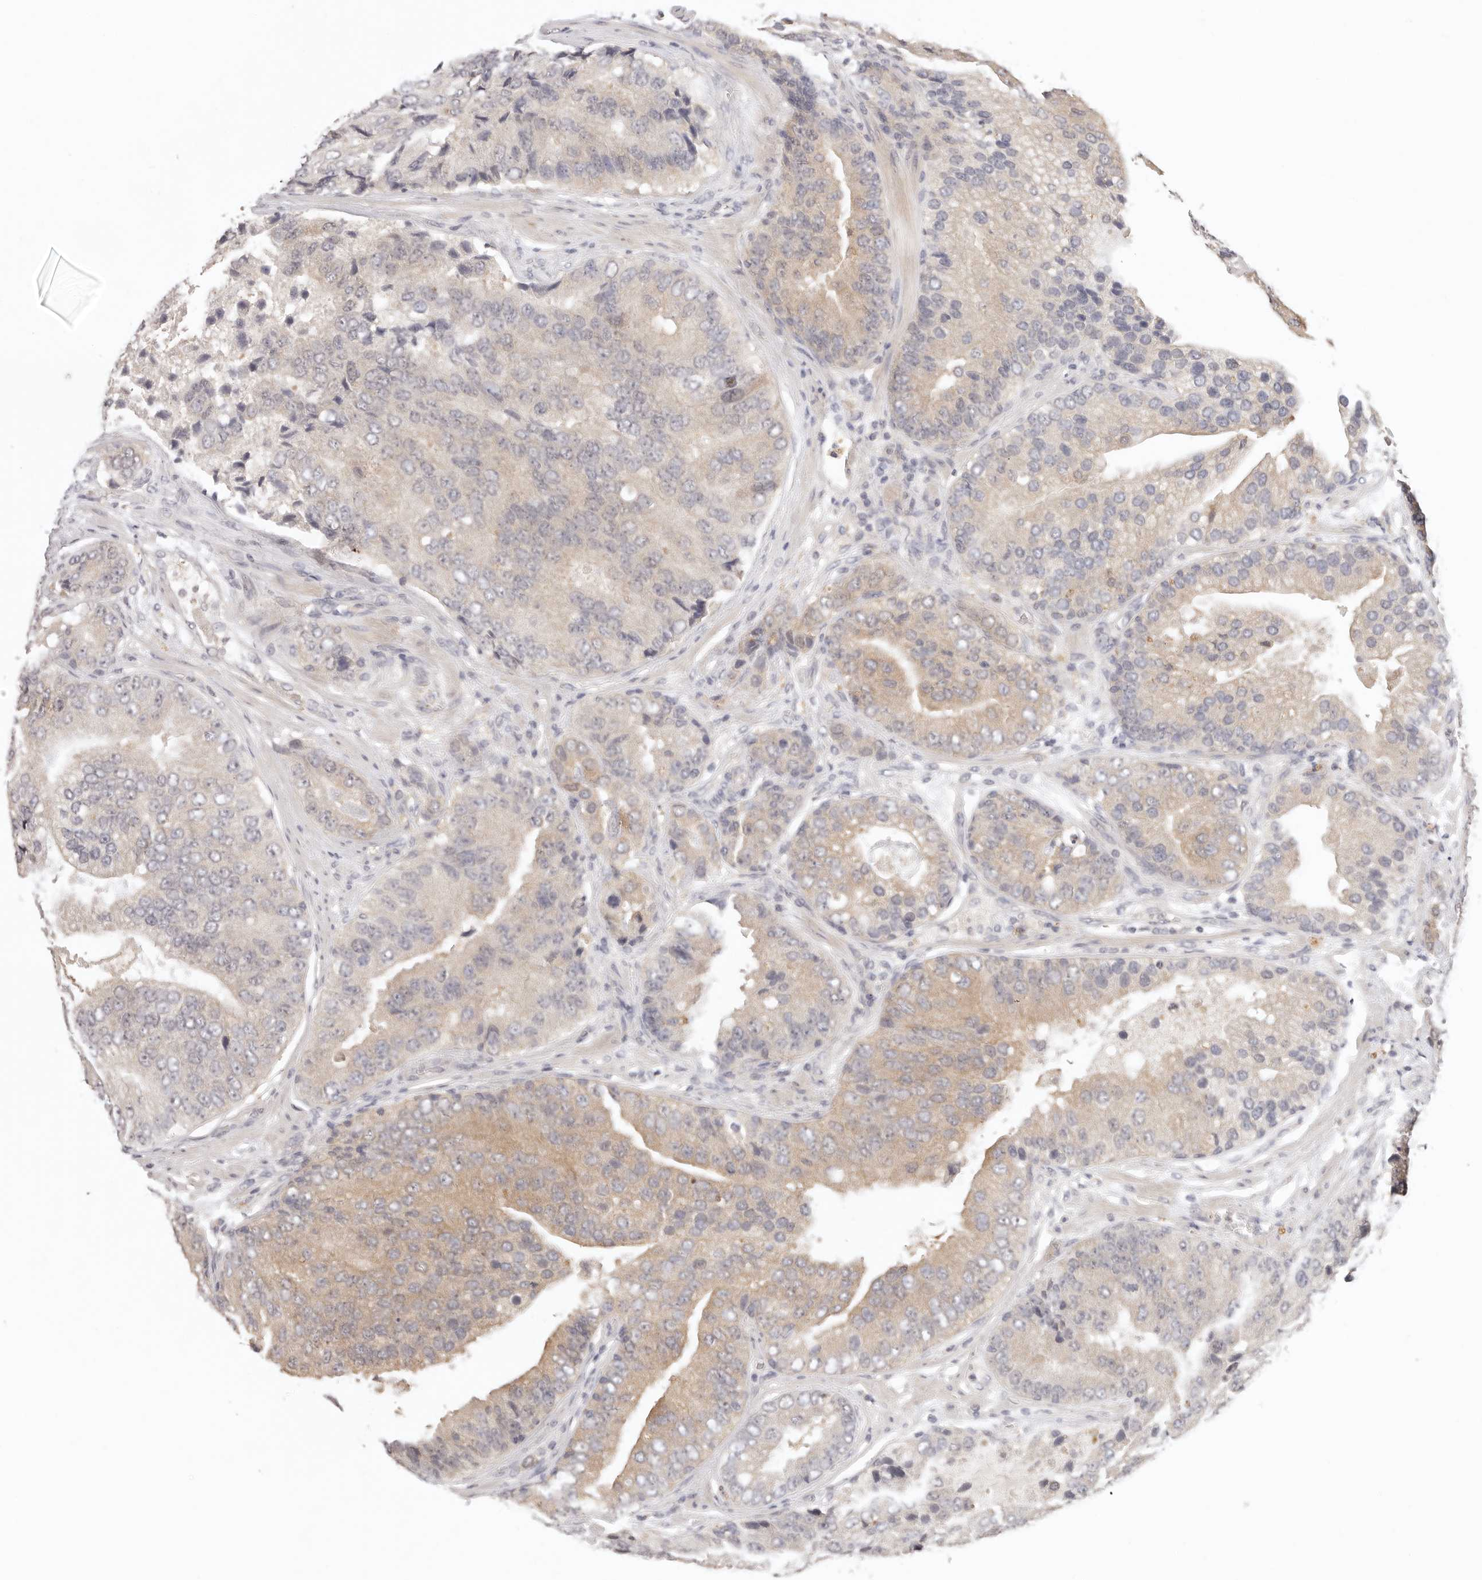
{"staining": {"intensity": "weak", "quantity": "25%-75%", "location": "cytoplasmic/membranous"}, "tissue": "prostate cancer", "cell_type": "Tumor cells", "image_type": "cancer", "snomed": [{"axis": "morphology", "description": "Adenocarcinoma, High grade"}, {"axis": "topography", "description": "Prostate"}], "caption": "A micrograph of prostate adenocarcinoma (high-grade) stained for a protein reveals weak cytoplasmic/membranous brown staining in tumor cells.", "gene": "GGPS1", "patient": {"sex": "male", "age": 70}}